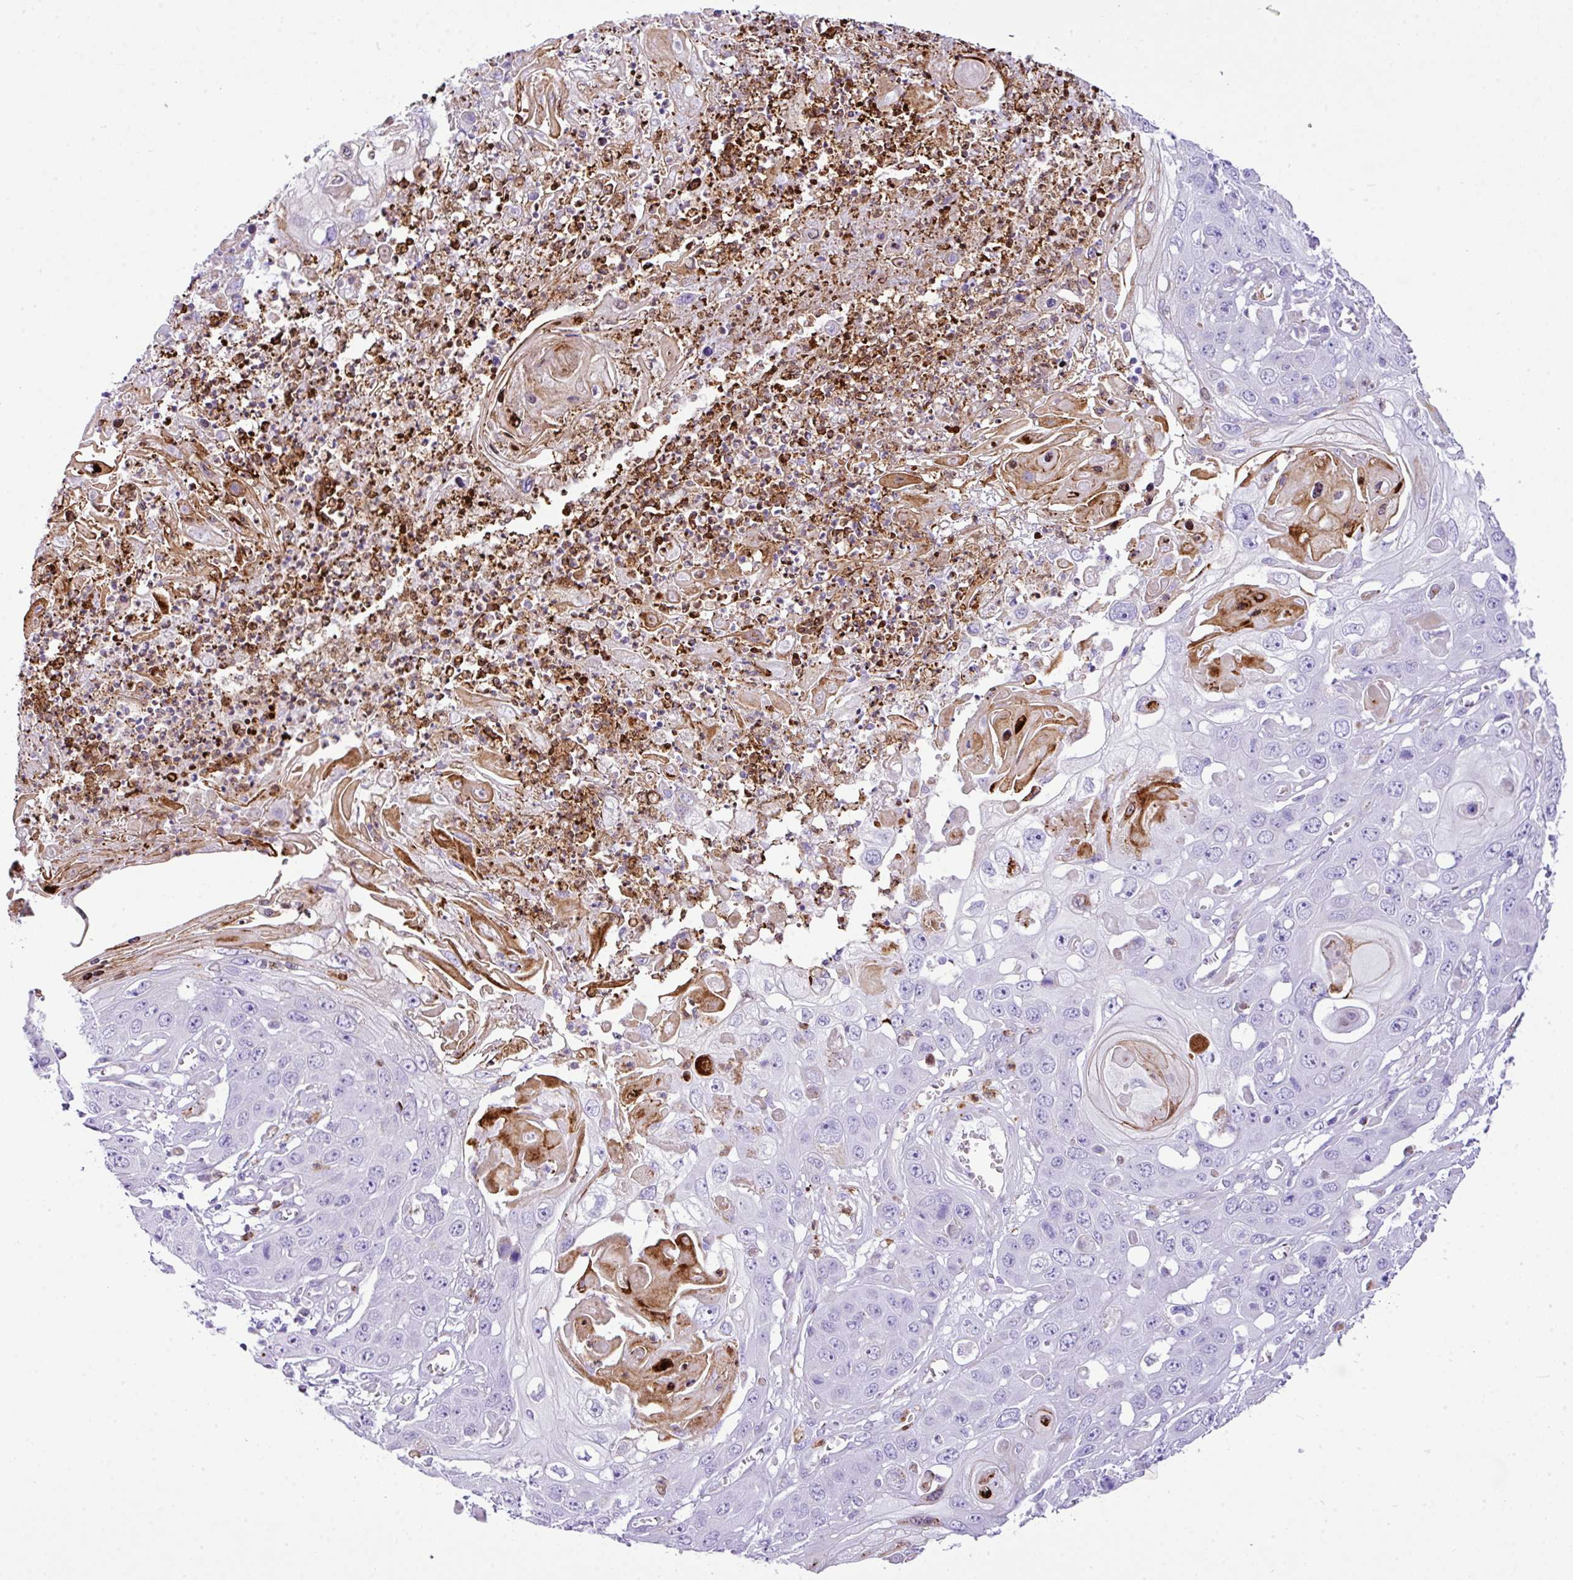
{"staining": {"intensity": "negative", "quantity": "none", "location": "none"}, "tissue": "skin cancer", "cell_type": "Tumor cells", "image_type": "cancer", "snomed": [{"axis": "morphology", "description": "Squamous cell carcinoma, NOS"}, {"axis": "topography", "description": "Skin"}], "caption": "IHC of human skin cancer (squamous cell carcinoma) displays no expression in tumor cells. Brightfield microscopy of immunohistochemistry stained with DAB (brown) and hematoxylin (blue), captured at high magnification.", "gene": "RCAN2", "patient": {"sex": "male", "age": 55}}